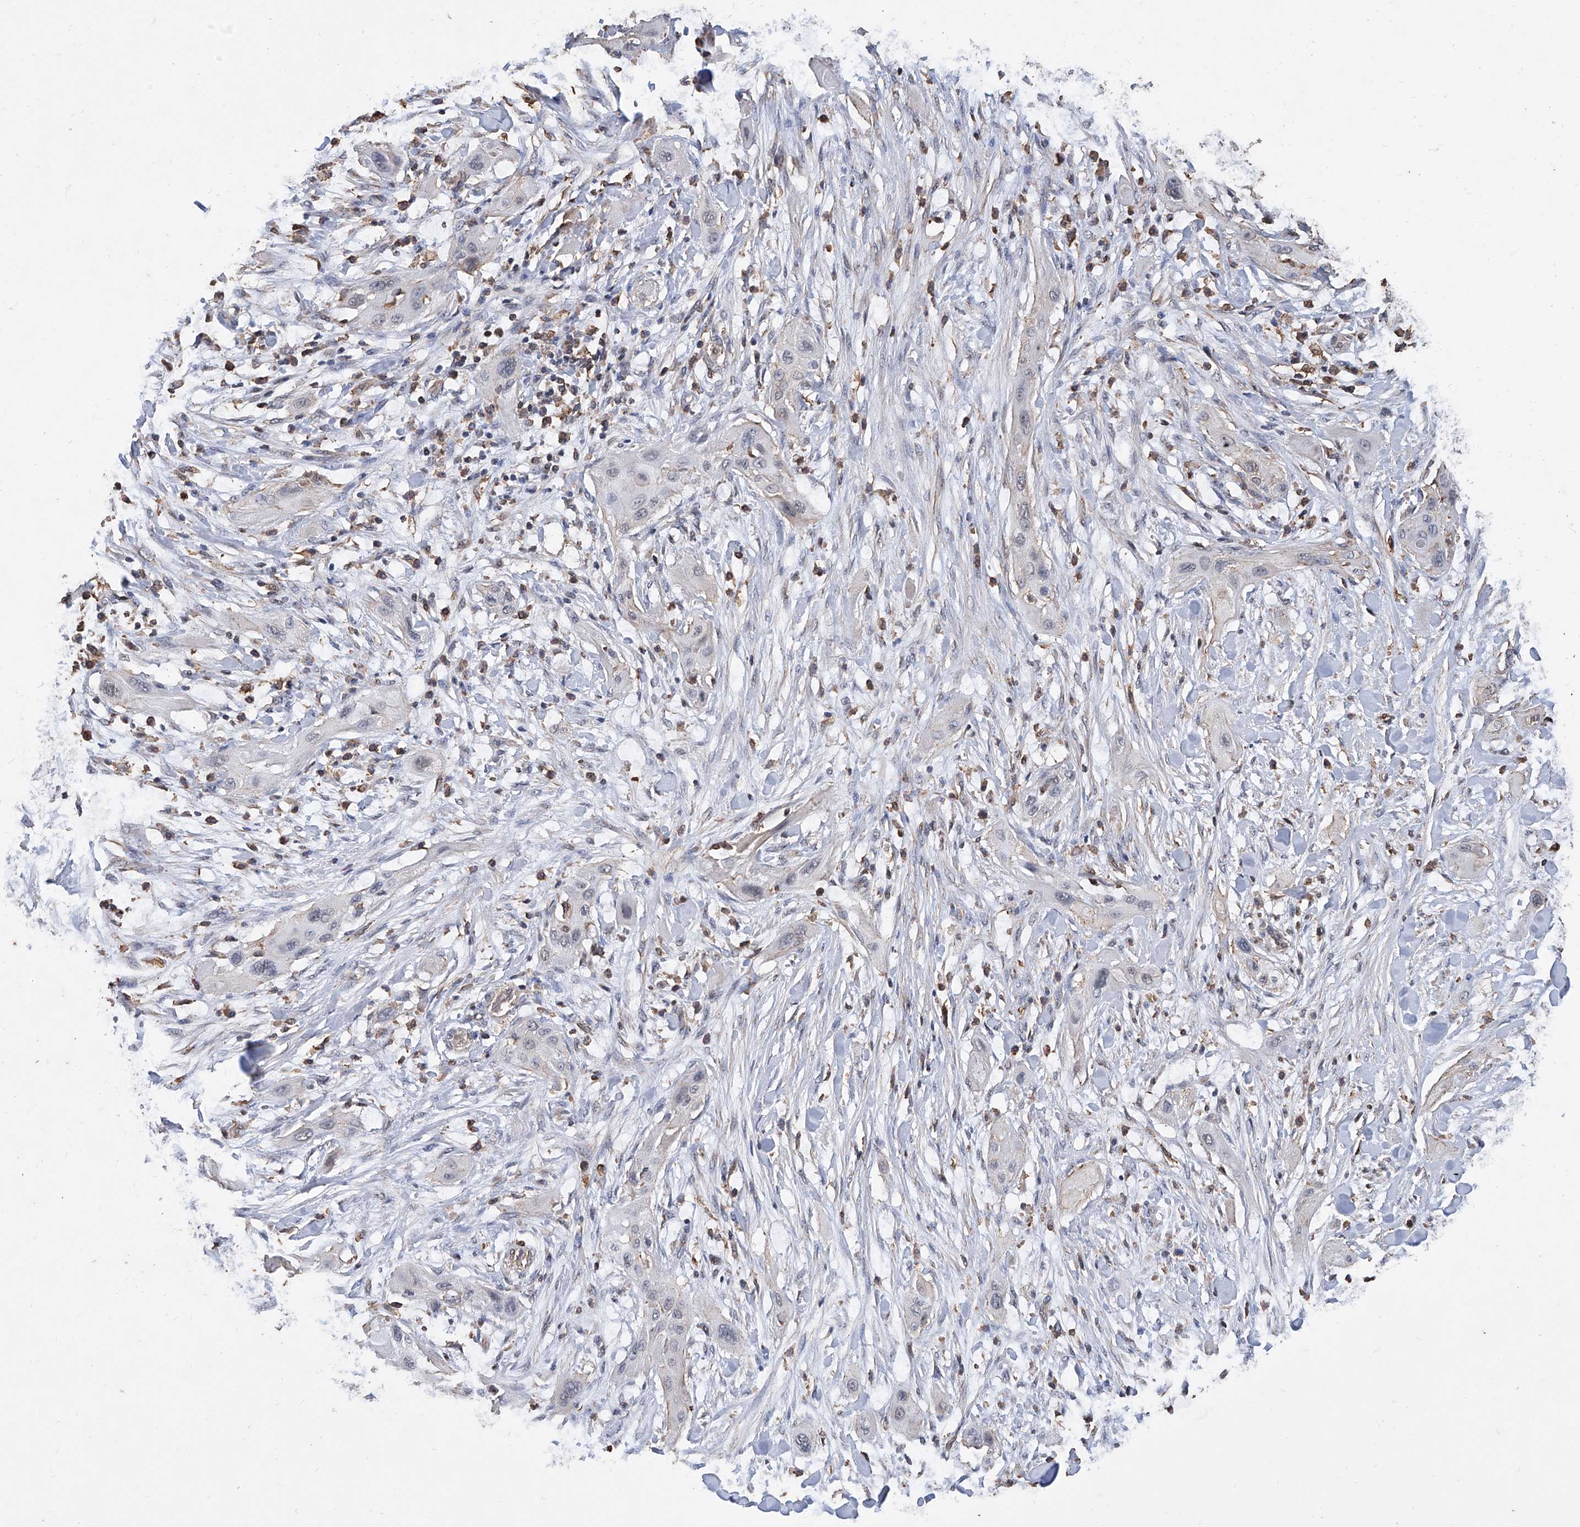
{"staining": {"intensity": "negative", "quantity": "none", "location": "none"}, "tissue": "lung cancer", "cell_type": "Tumor cells", "image_type": "cancer", "snomed": [{"axis": "morphology", "description": "Squamous cell carcinoma, NOS"}, {"axis": "topography", "description": "Lung"}], "caption": "Immunohistochemistry image of neoplastic tissue: lung cancer (squamous cell carcinoma) stained with DAB (3,3'-diaminobenzidine) demonstrates no significant protein staining in tumor cells.", "gene": "GPT", "patient": {"sex": "female", "age": 47}}